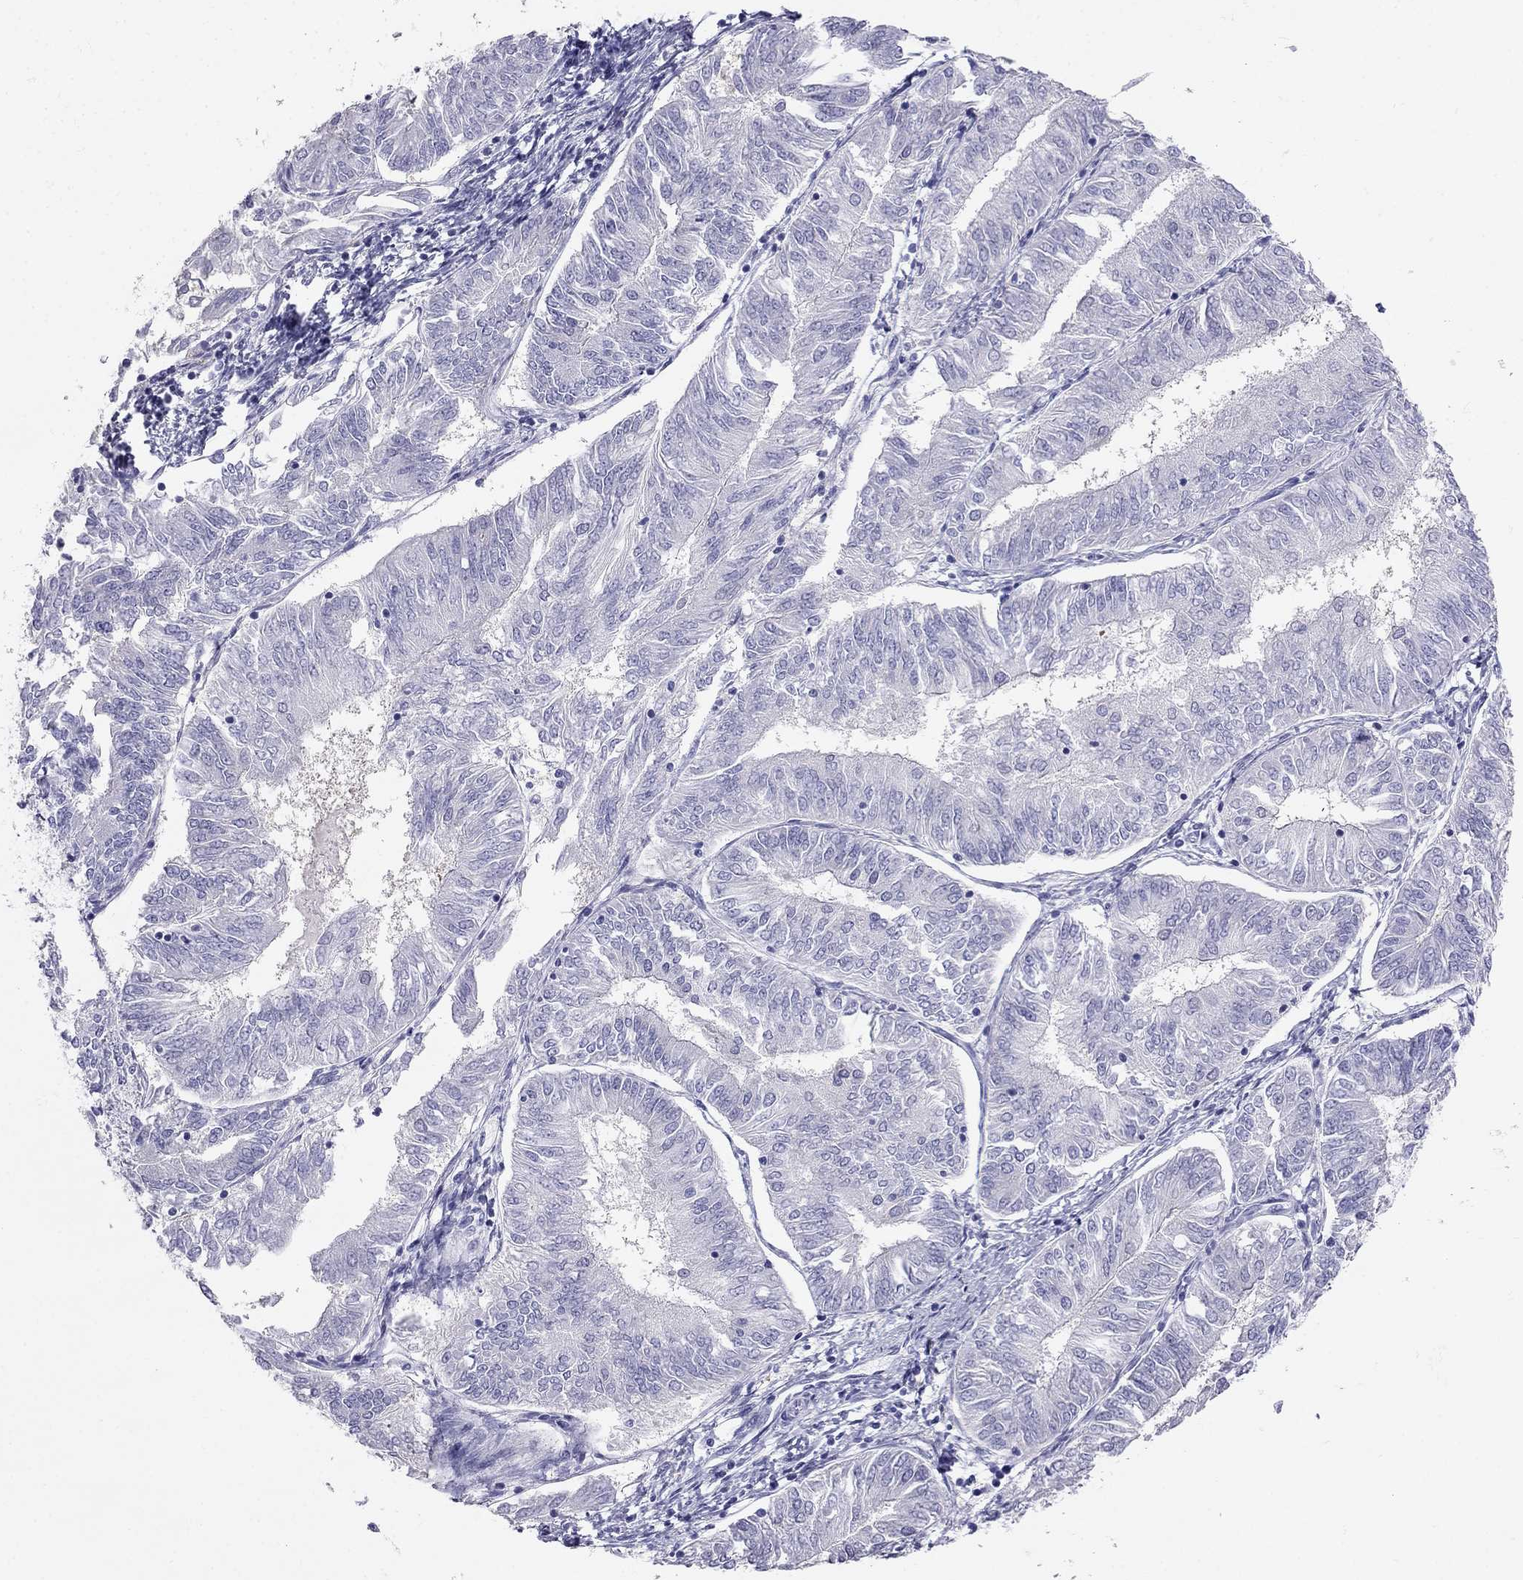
{"staining": {"intensity": "negative", "quantity": "none", "location": "none"}, "tissue": "endometrial cancer", "cell_type": "Tumor cells", "image_type": "cancer", "snomed": [{"axis": "morphology", "description": "Adenocarcinoma, NOS"}, {"axis": "topography", "description": "Endometrium"}], "caption": "Endometrial cancer (adenocarcinoma) stained for a protein using IHC displays no staining tumor cells.", "gene": "RFLNA", "patient": {"sex": "female", "age": 58}}